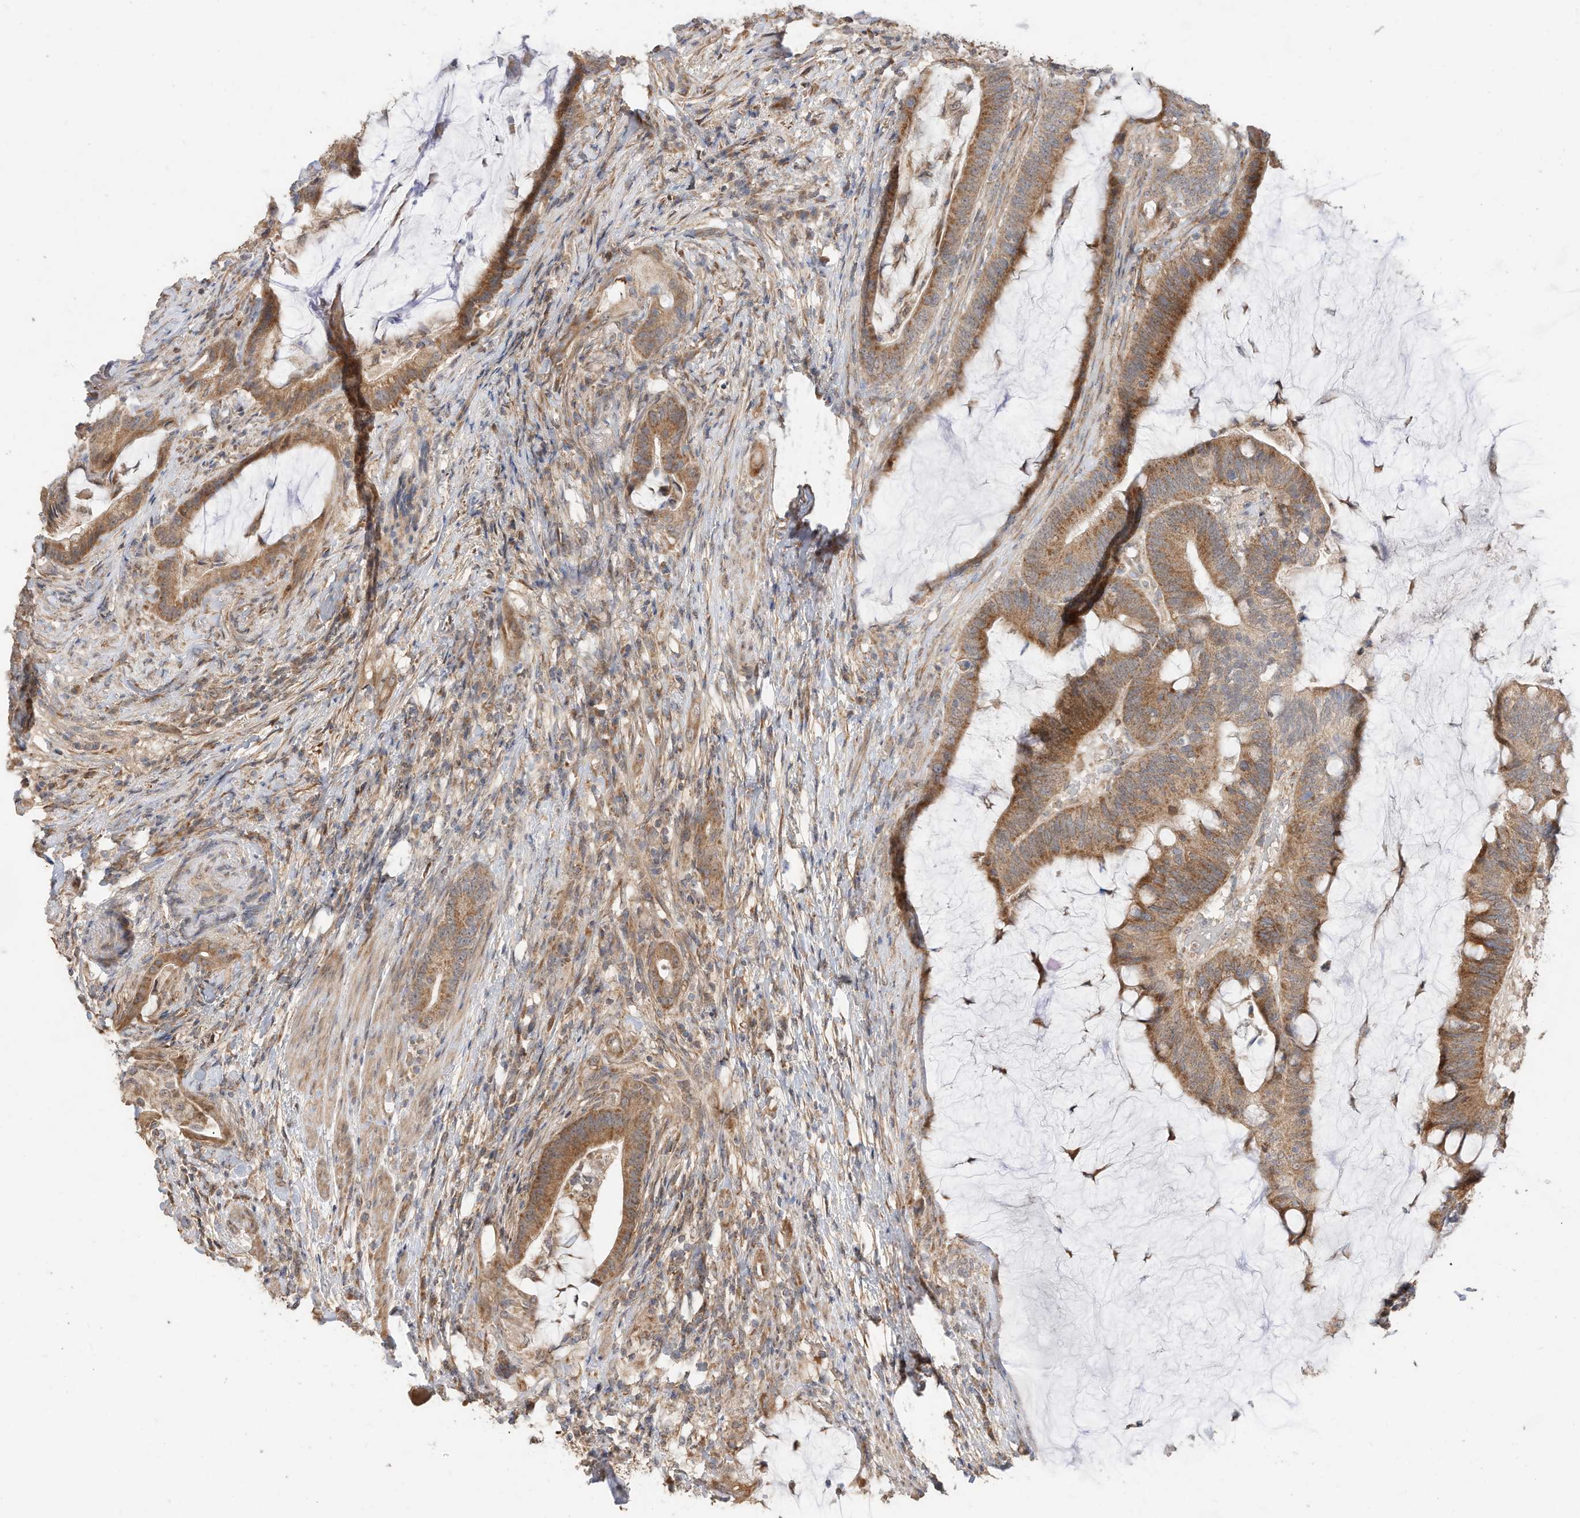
{"staining": {"intensity": "moderate", "quantity": ">75%", "location": "cytoplasmic/membranous"}, "tissue": "colorectal cancer", "cell_type": "Tumor cells", "image_type": "cancer", "snomed": [{"axis": "morphology", "description": "Adenocarcinoma, NOS"}, {"axis": "topography", "description": "Colon"}], "caption": "High-power microscopy captured an IHC histopathology image of adenocarcinoma (colorectal), revealing moderate cytoplasmic/membranous staining in approximately >75% of tumor cells.", "gene": "CAGE1", "patient": {"sex": "female", "age": 66}}